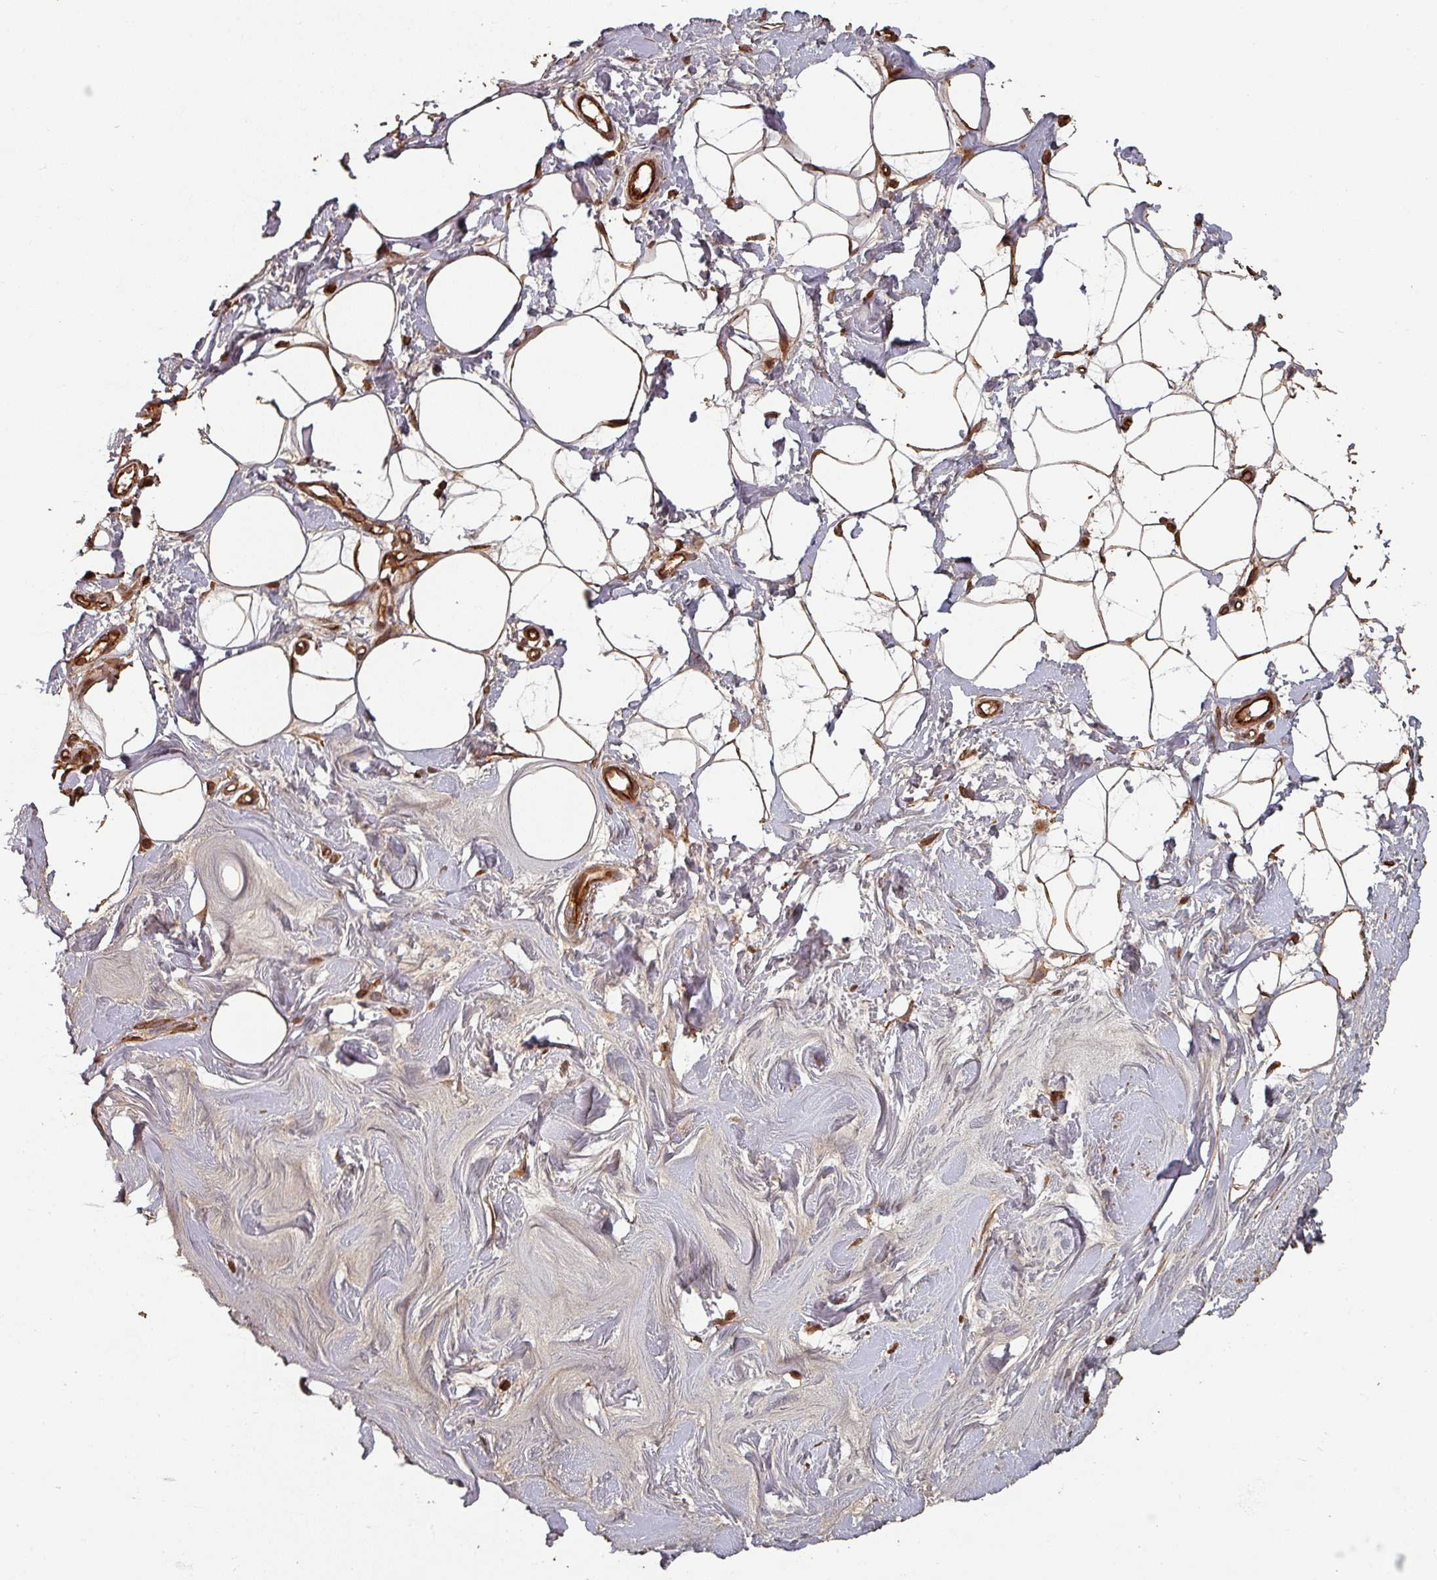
{"staining": {"intensity": "moderate", "quantity": ">75%", "location": "cytoplasmic/membranous"}, "tissue": "breast", "cell_type": "Adipocytes", "image_type": "normal", "snomed": [{"axis": "morphology", "description": "Normal tissue, NOS"}, {"axis": "topography", "description": "Breast"}], "caption": "This image displays immunohistochemistry (IHC) staining of unremarkable human breast, with medium moderate cytoplasmic/membranous staining in about >75% of adipocytes.", "gene": "EID1", "patient": {"sex": "female", "age": 27}}